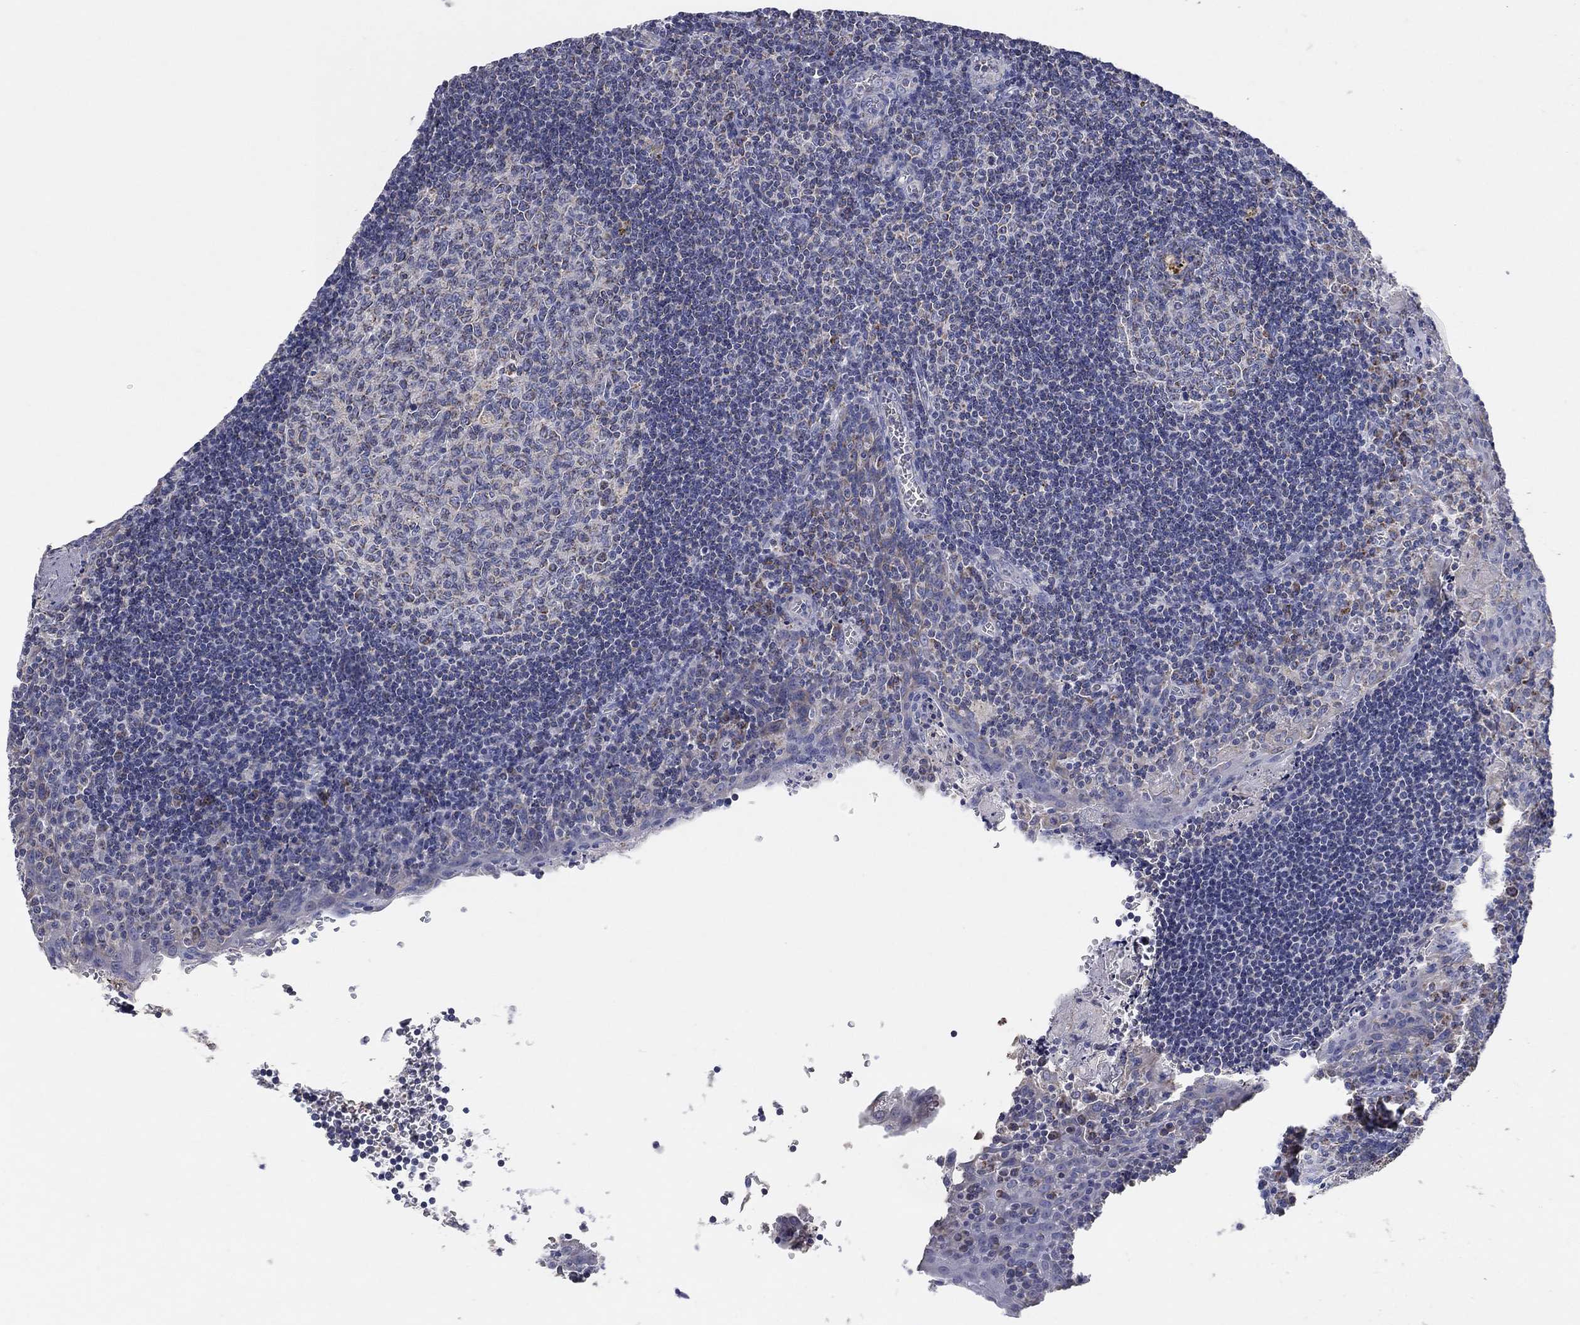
{"staining": {"intensity": "moderate", "quantity": "<25%", "location": "cytoplasmic/membranous"}, "tissue": "tonsil", "cell_type": "Germinal center cells", "image_type": "normal", "snomed": [{"axis": "morphology", "description": "Normal tissue, NOS"}, {"axis": "morphology", "description": "Inflammation, NOS"}, {"axis": "topography", "description": "Tonsil"}], "caption": "Approximately <25% of germinal center cells in unremarkable human tonsil display moderate cytoplasmic/membranous protein expression as visualized by brown immunohistochemical staining.", "gene": "C9orf85", "patient": {"sex": "female", "age": 31}}